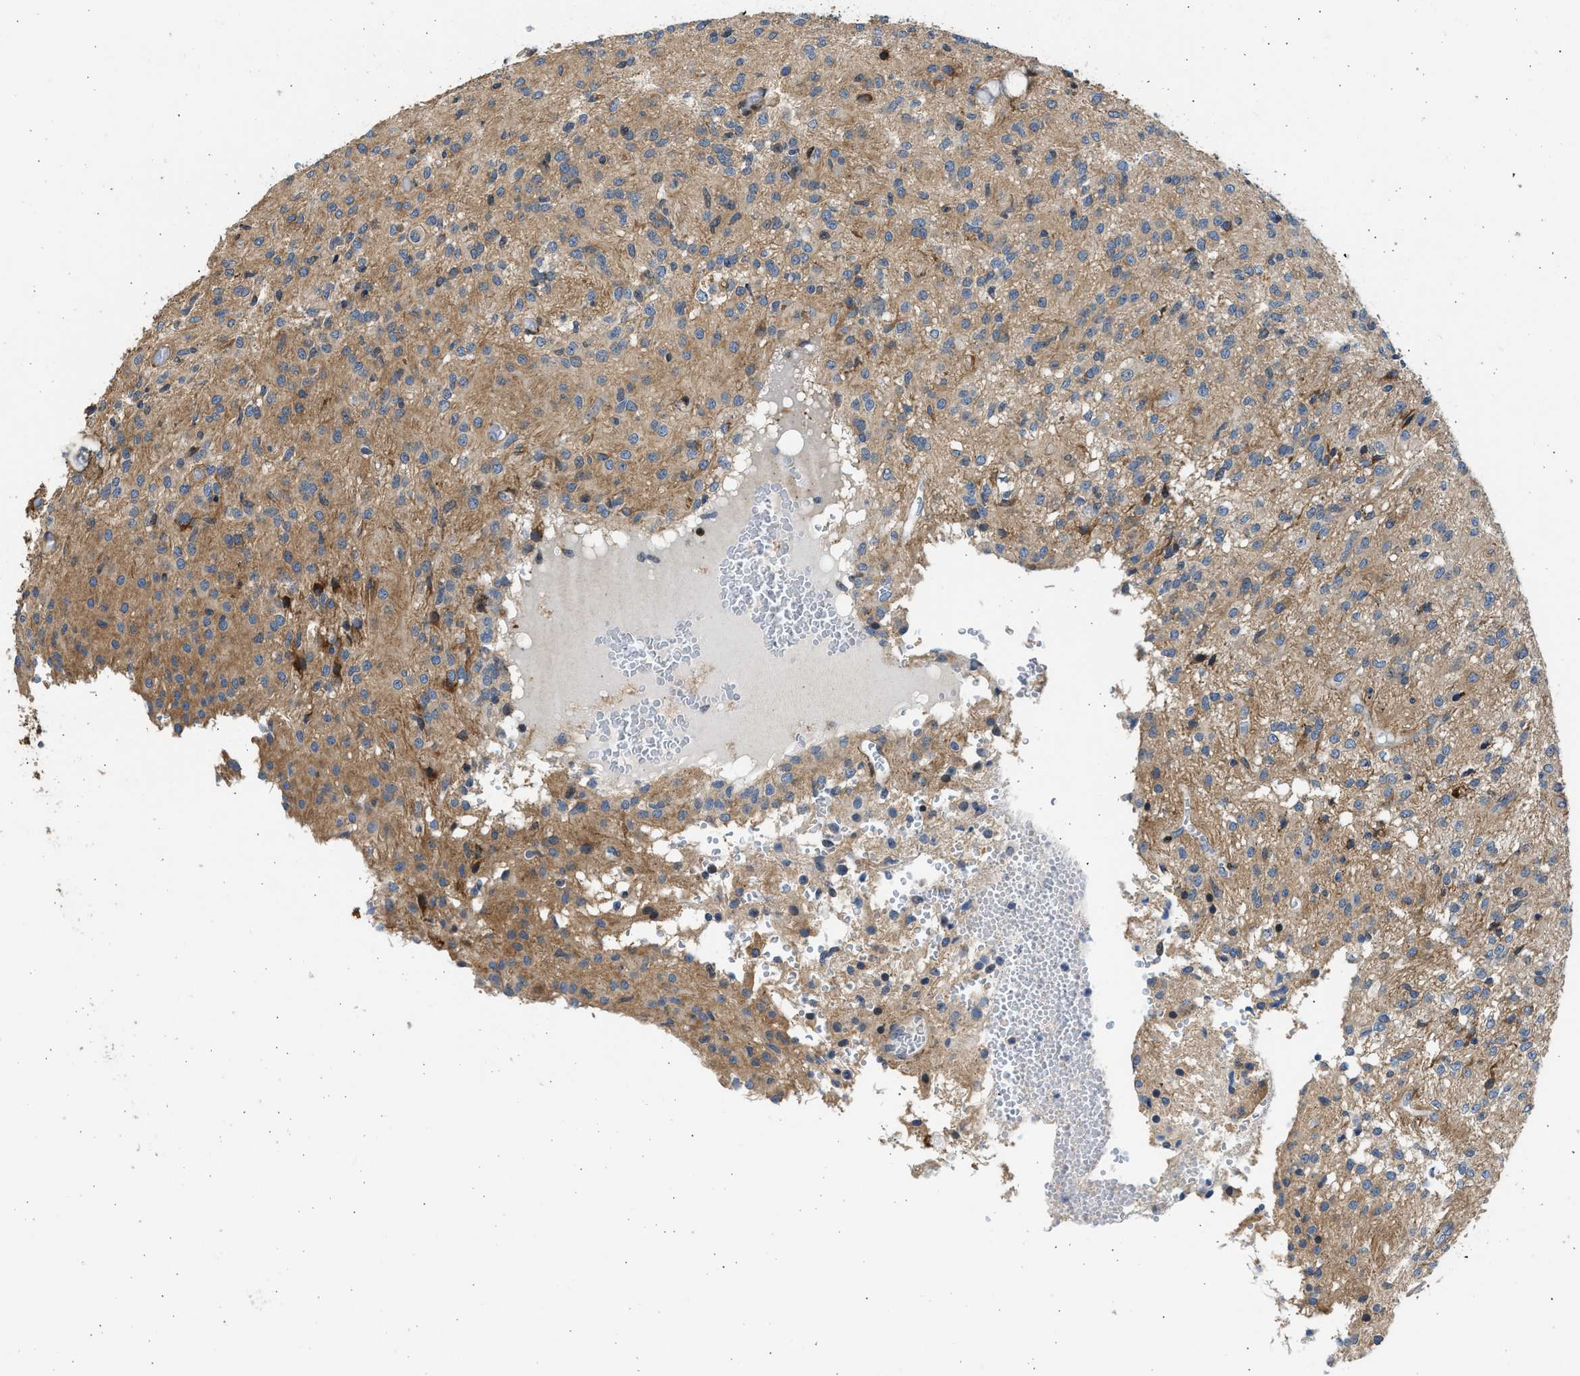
{"staining": {"intensity": "moderate", "quantity": ">75%", "location": "cytoplasmic/membranous"}, "tissue": "glioma", "cell_type": "Tumor cells", "image_type": "cancer", "snomed": [{"axis": "morphology", "description": "Glioma, malignant, High grade"}, {"axis": "topography", "description": "Brain"}], "caption": "Brown immunohistochemical staining in human glioma exhibits moderate cytoplasmic/membranous expression in approximately >75% of tumor cells.", "gene": "PLD2", "patient": {"sex": "female", "age": 59}}